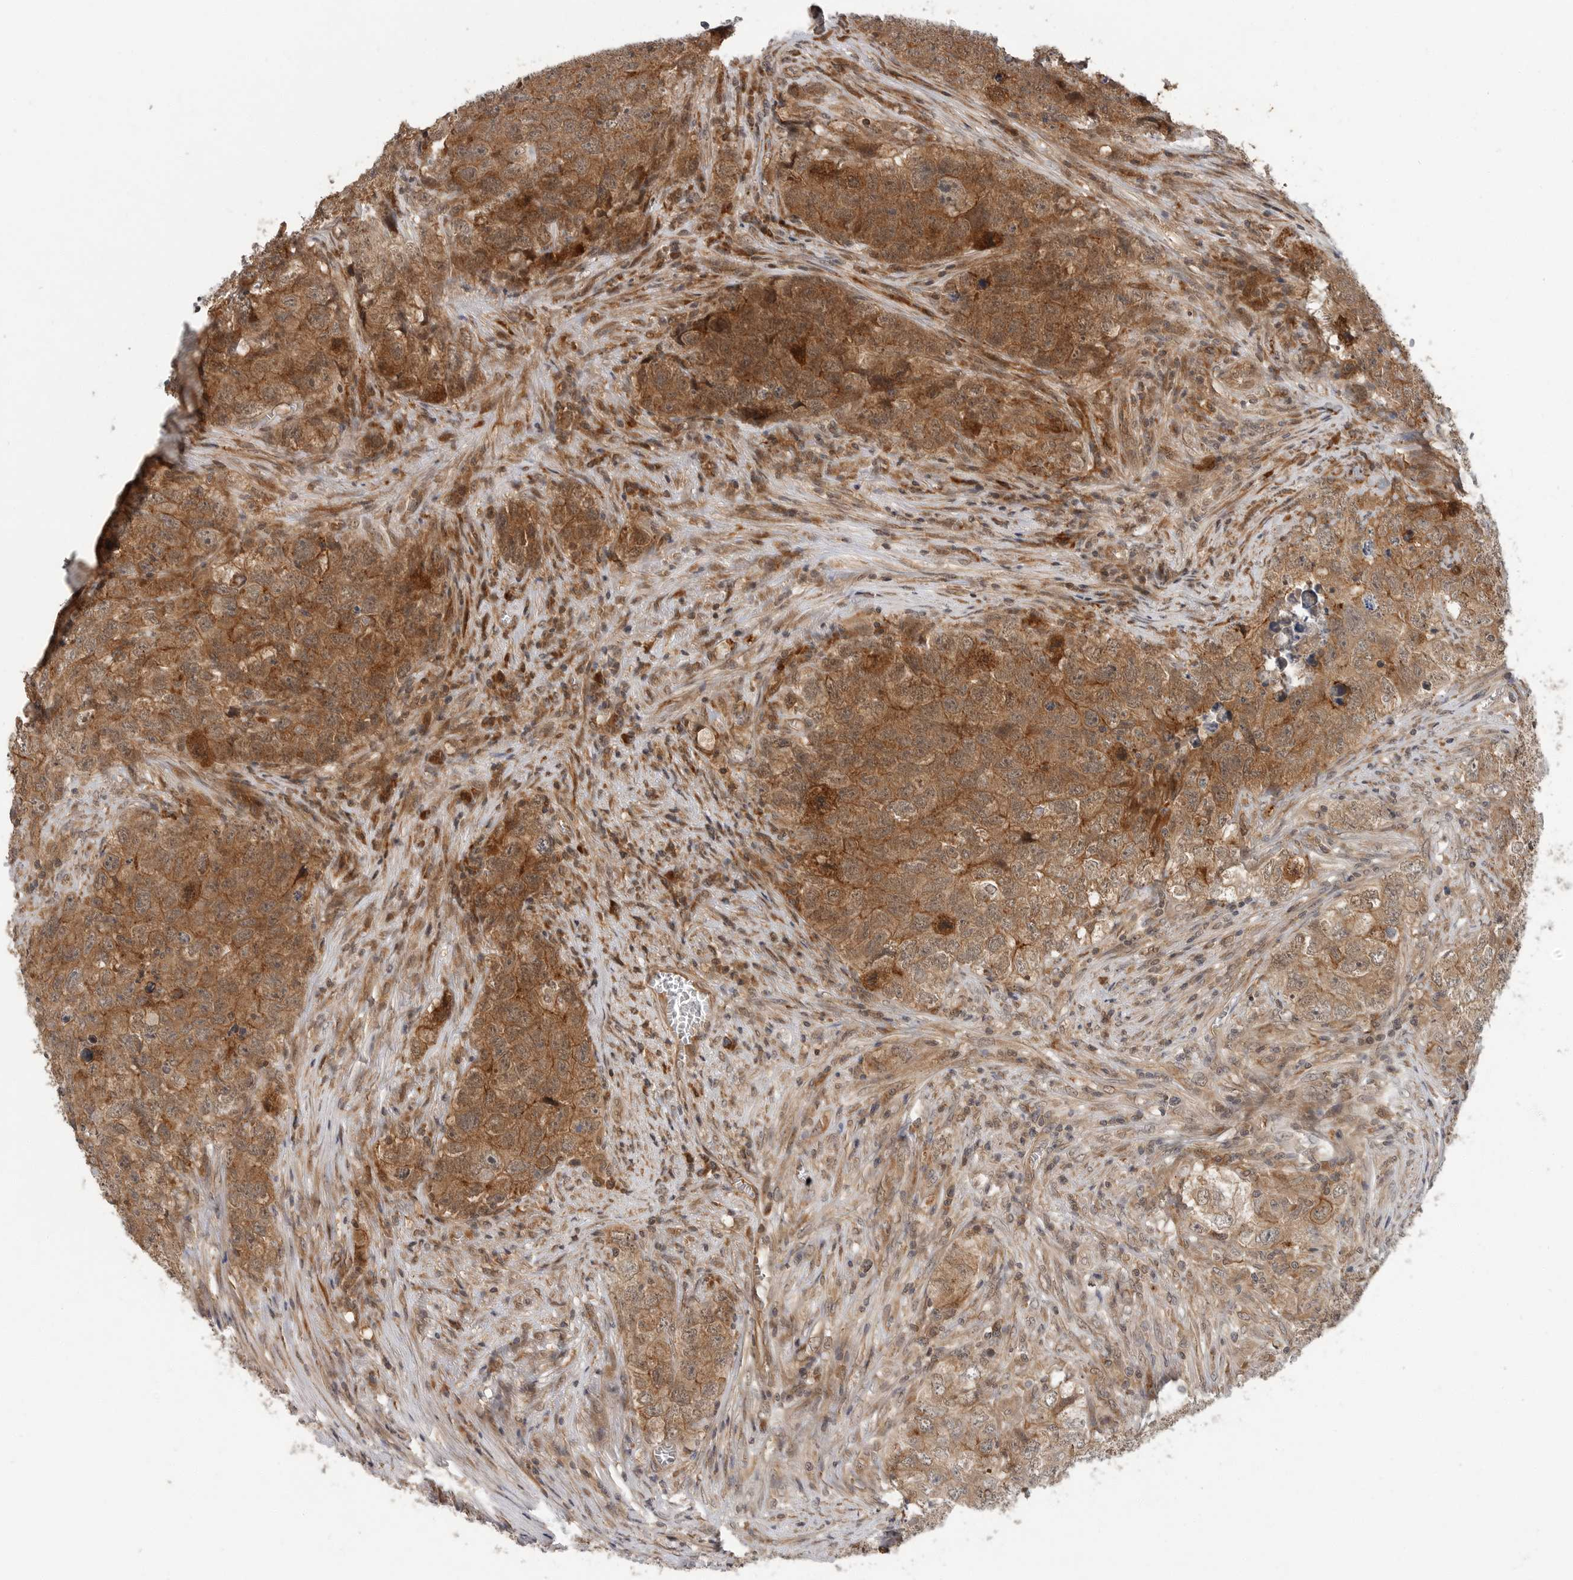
{"staining": {"intensity": "moderate", "quantity": ">75%", "location": "cytoplasmic/membranous,nuclear"}, "tissue": "testis cancer", "cell_type": "Tumor cells", "image_type": "cancer", "snomed": [{"axis": "morphology", "description": "Seminoma, NOS"}, {"axis": "morphology", "description": "Carcinoma, Embryonal, NOS"}, {"axis": "topography", "description": "Testis"}], "caption": "A photomicrograph showing moderate cytoplasmic/membranous and nuclear positivity in about >75% of tumor cells in testis cancer, as visualized by brown immunohistochemical staining.", "gene": "OSBPL9", "patient": {"sex": "male", "age": 43}}